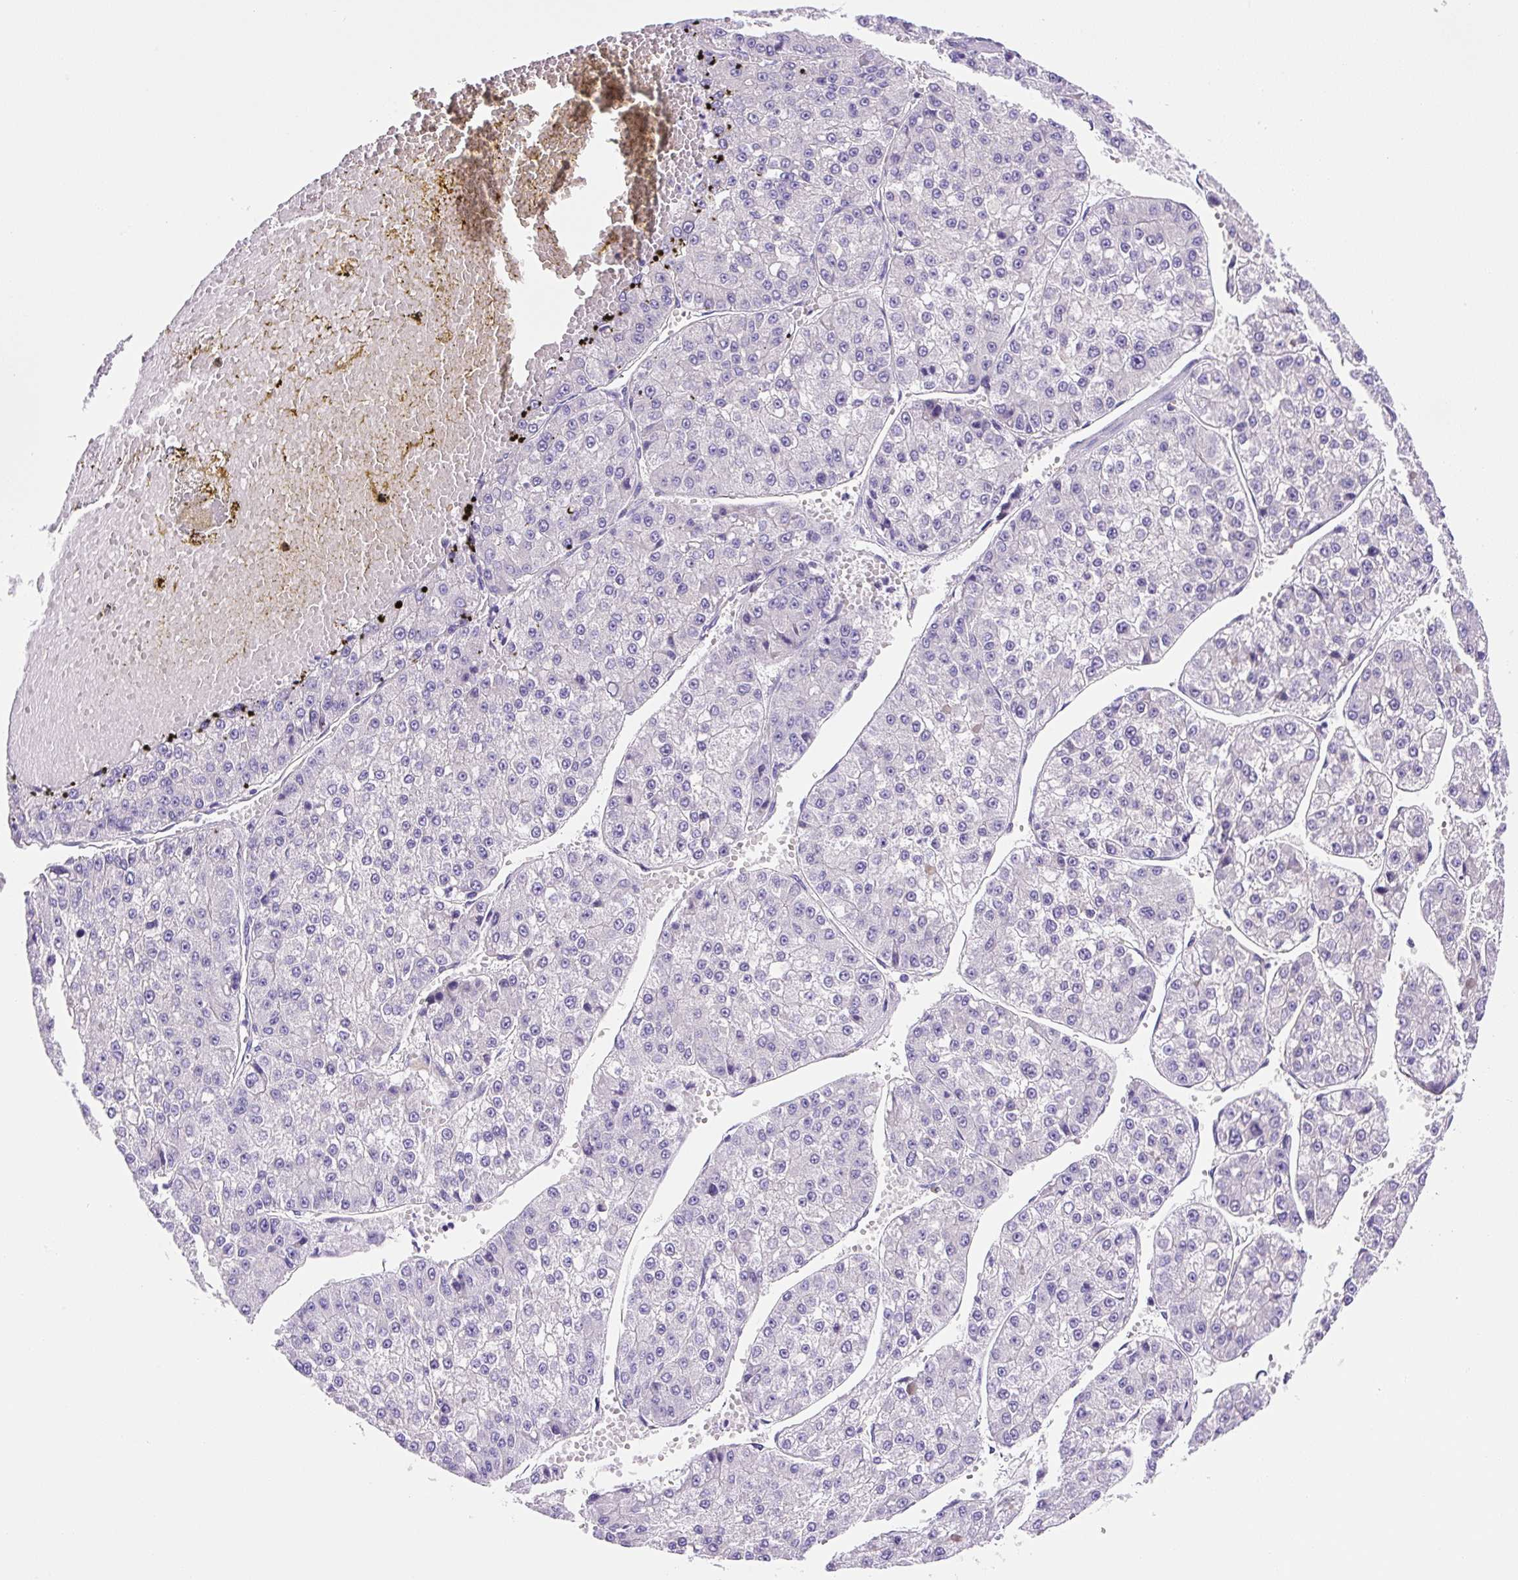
{"staining": {"intensity": "negative", "quantity": "none", "location": "none"}, "tissue": "liver cancer", "cell_type": "Tumor cells", "image_type": "cancer", "snomed": [{"axis": "morphology", "description": "Carcinoma, Hepatocellular, NOS"}, {"axis": "topography", "description": "Liver"}], "caption": "Tumor cells are negative for protein expression in human liver cancer (hepatocellular carcinoma).", "gene": "ASB4", "patient": {"sex": "female", "age": 73}}